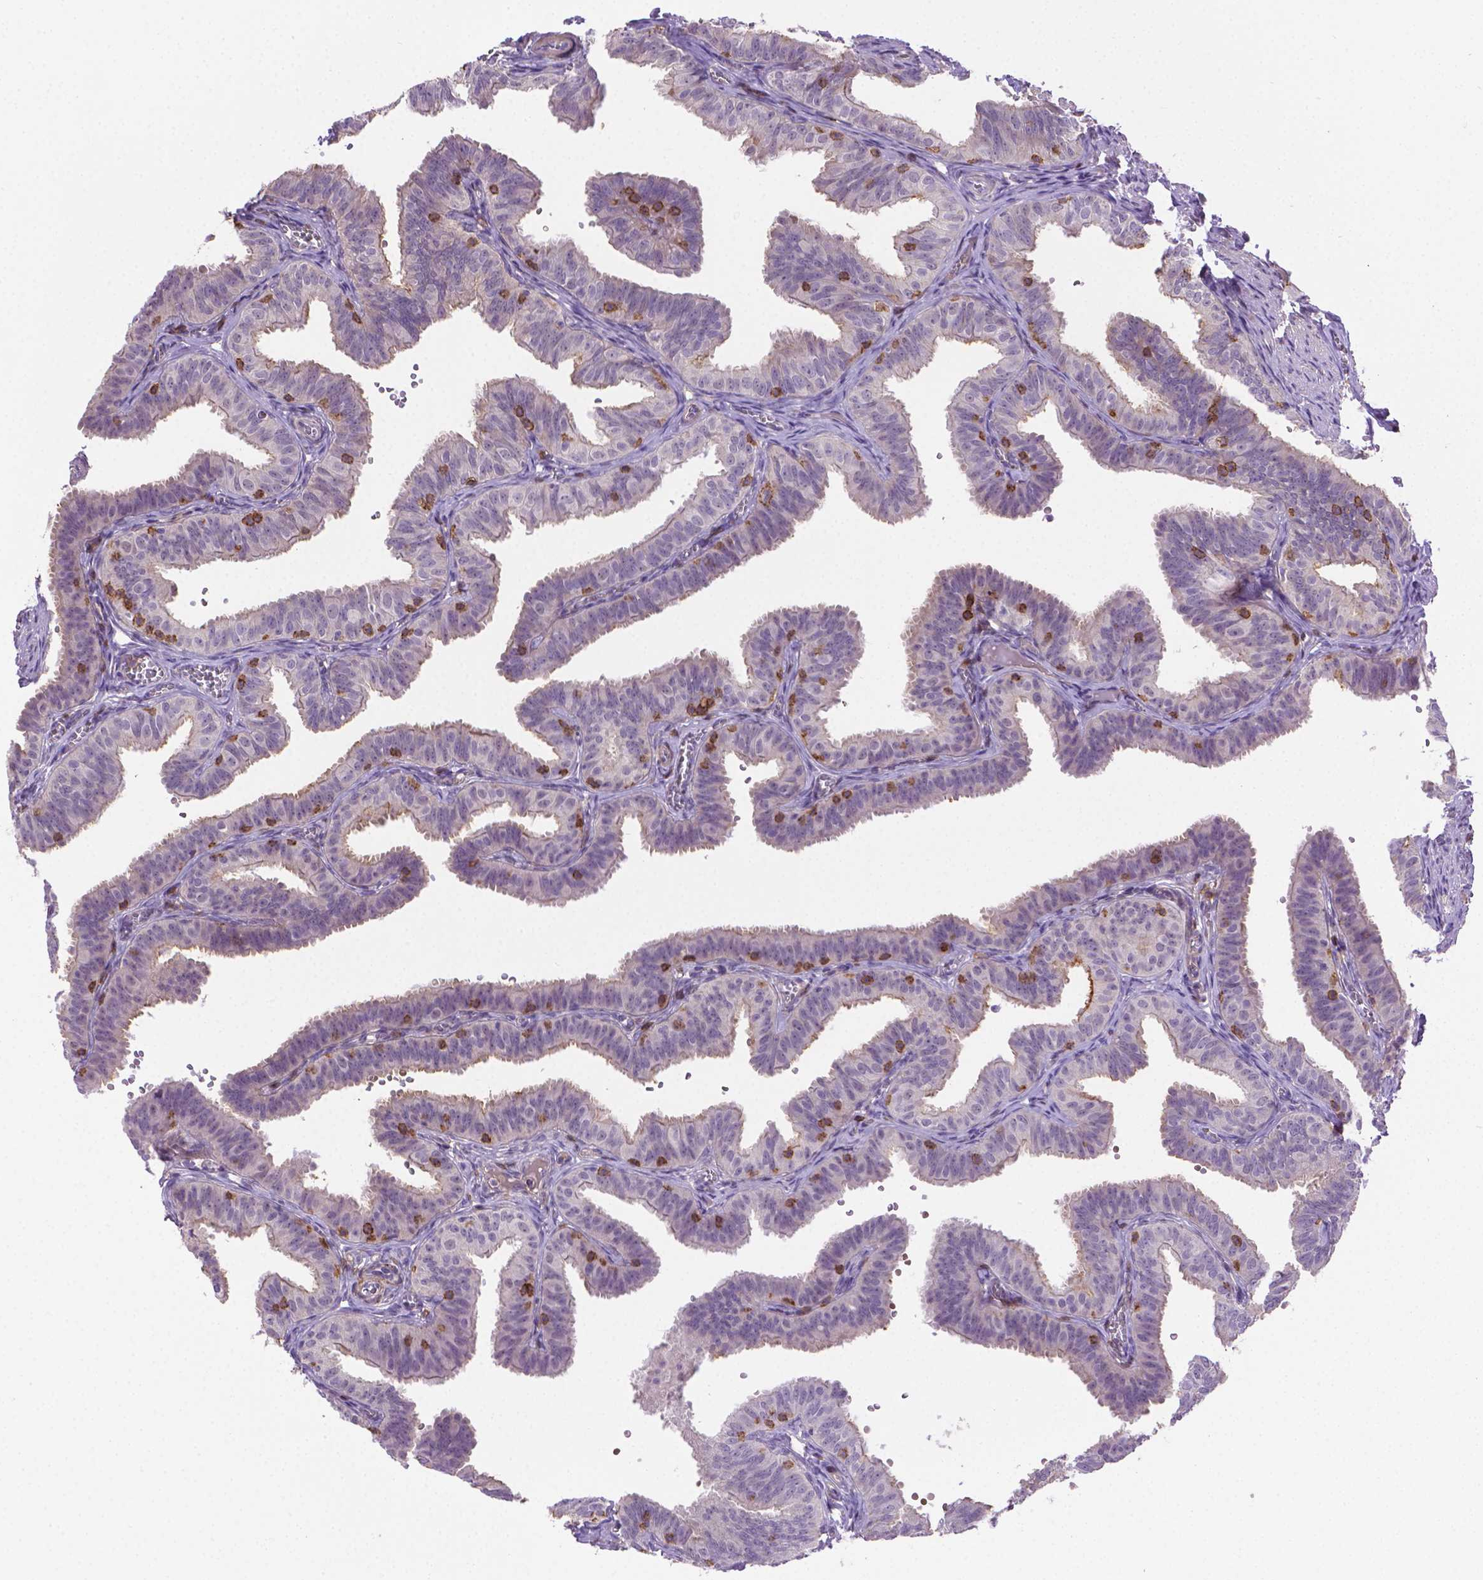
{"staining": {"intensity": "negative", "quantity": "none", "location": "none"}, "tissue": "fallopian tube", "cell_type": "Glandular cells", "image_type": "normal", "snomed": [{"axis": "morphology", "description": "Normal tissue, NOS"}, {"axis": "topography", "description": "Fallopian tube"}], "caption": "This is a photomicrograph of immunohistochemistry staining of benign fallopian tube, which shows no positivity in glandular cells.", "gene": "ACAD10", "patient": {"sex": "female", "age": 25}}